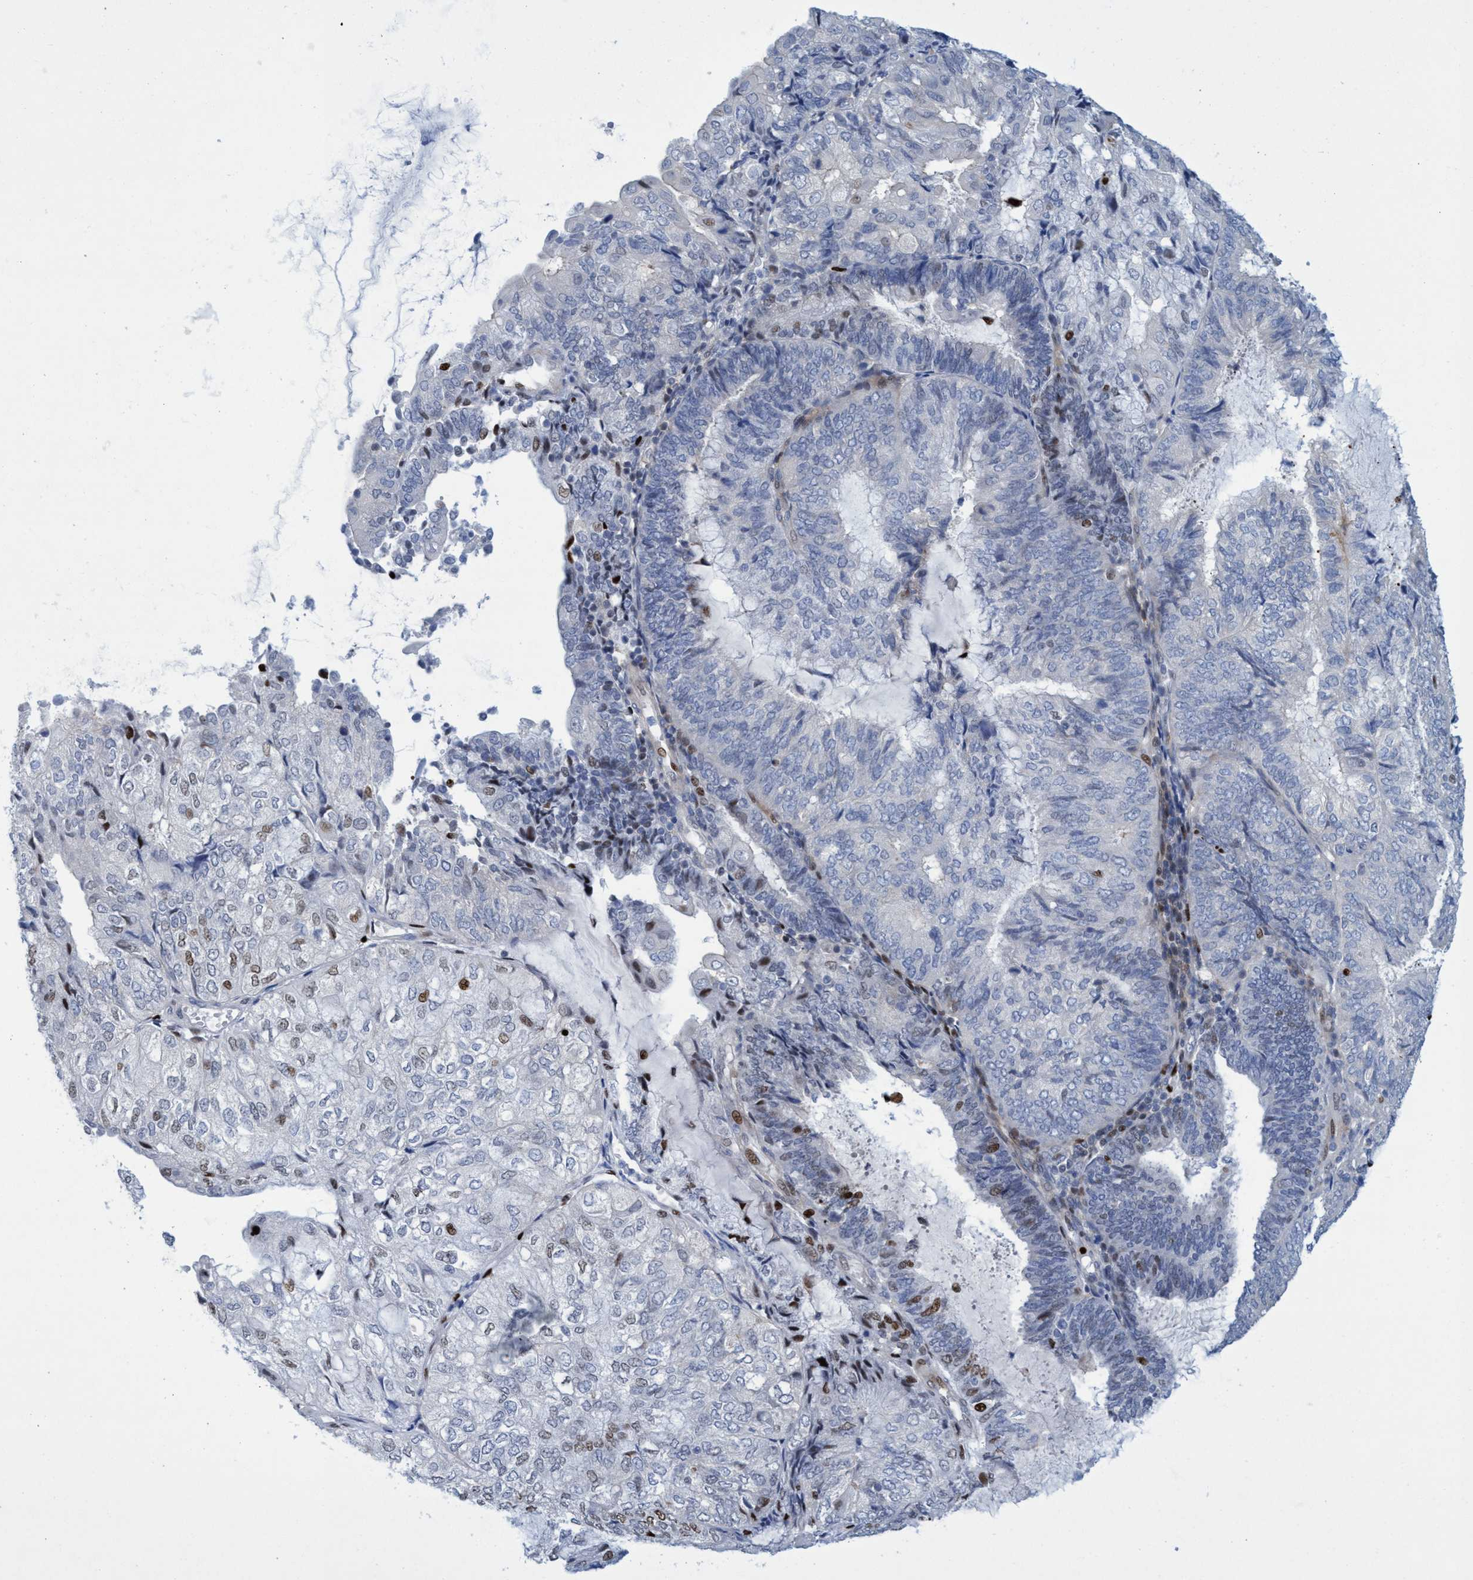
{"staining": {"intensity": "moderate", "quantity": "<25%", "location": "nuclear"}, "tissue": "endometrial cancer", "cell_type": "Tumor cells", "image_type": "cancer", "snomed": [{"axis": "morphology", "description": "Adenocarcinoma, NOS"}, {"axis": "topography", "description": "Endometrium"}], "caption": "High-power microscopy captured an immunohistochemistry (IHC) photomicrograph of adenocarcinoma (endometrial), revealing moderate nuclear staining in approximately <25% of tumor cells. Nuclei are stained in blue.", "gene": "R3HCC1", "patient": {"sex": "female", "age": 81}}